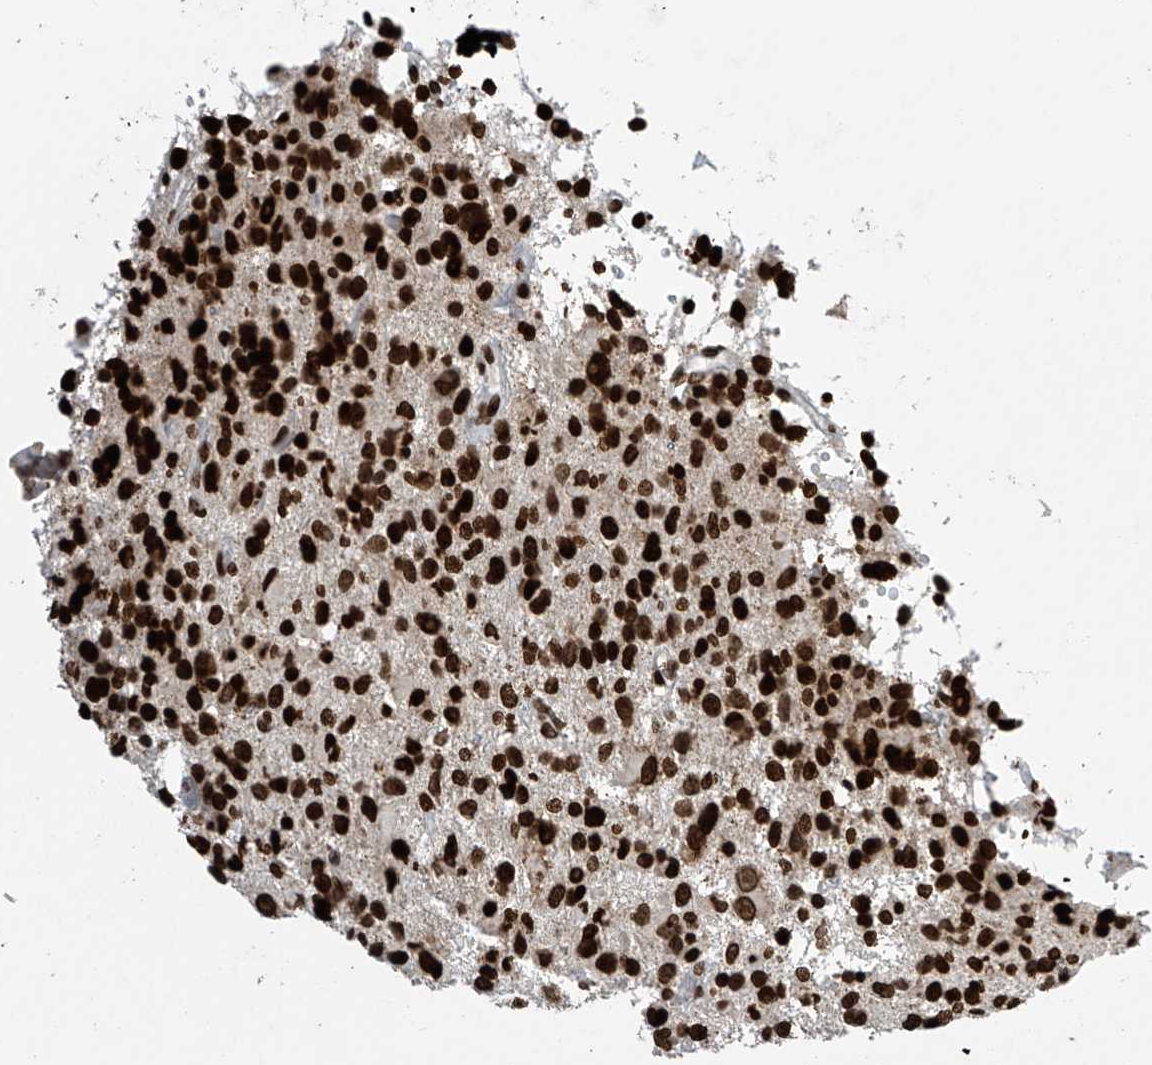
{"staining": {"intensity": "strong", "quantity": ">75%", "location": "nuclear"}, "tissue": "glioma", "cell_type": "Tumor cells", "image_type": "cancer", "snomed": [{"axis": "morphology", "description": "Glioma, malignant, High grade"}, {"axis": "topography", "description": "Brain"}], "caption": "Immunohistochemical staining of high-grade glioma (malignant) displays high levels of strong nuclear positivity in about >75% of tumor cells. Immunohistochemistry (ihc) stains the protein of interest in brown and the nuclei are stained blue.", "gene": "H4C16", "patient": {"sex": "male", "age": 48}}